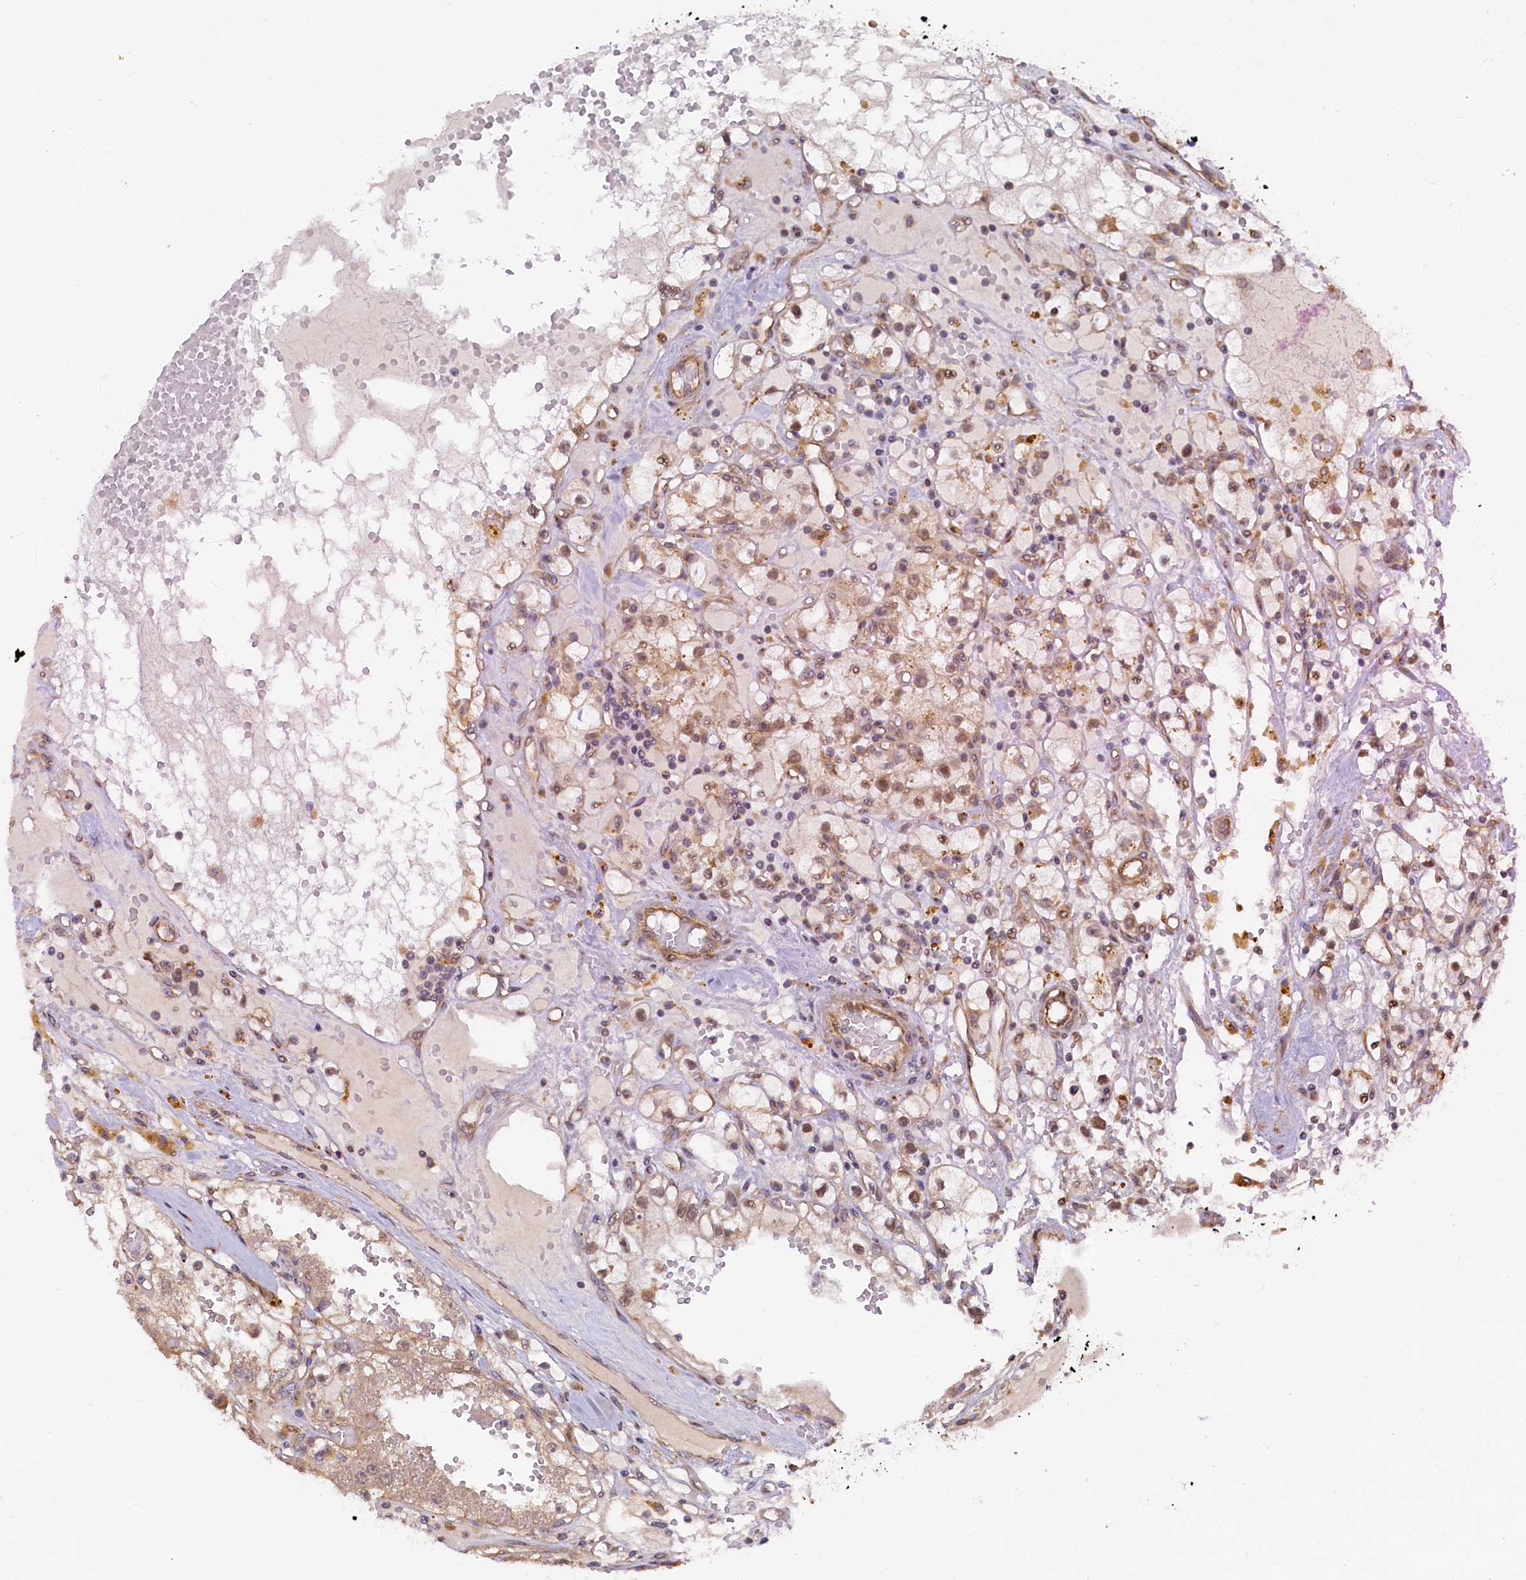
{"staining": {"intensity": "moderate", "quantity": "<25%", "location": "nuclear"}, "tissue": "renal cancer", "cell_type": "Tumor cells", "image_type": "cancer", "snomed": [{"axis": "morphology", "description": "Adenocarcinoma, NOS"}, {"axis": "topography", "description": "Kidney"}], "caption": "Brown immunohistochemical staining in human adenocarcinoma (renal) demonstrates moderate nuclear staining in about <25% of tumor cells.", "gene": "STX12", "patient": {"sex": "male", "age": 56}}